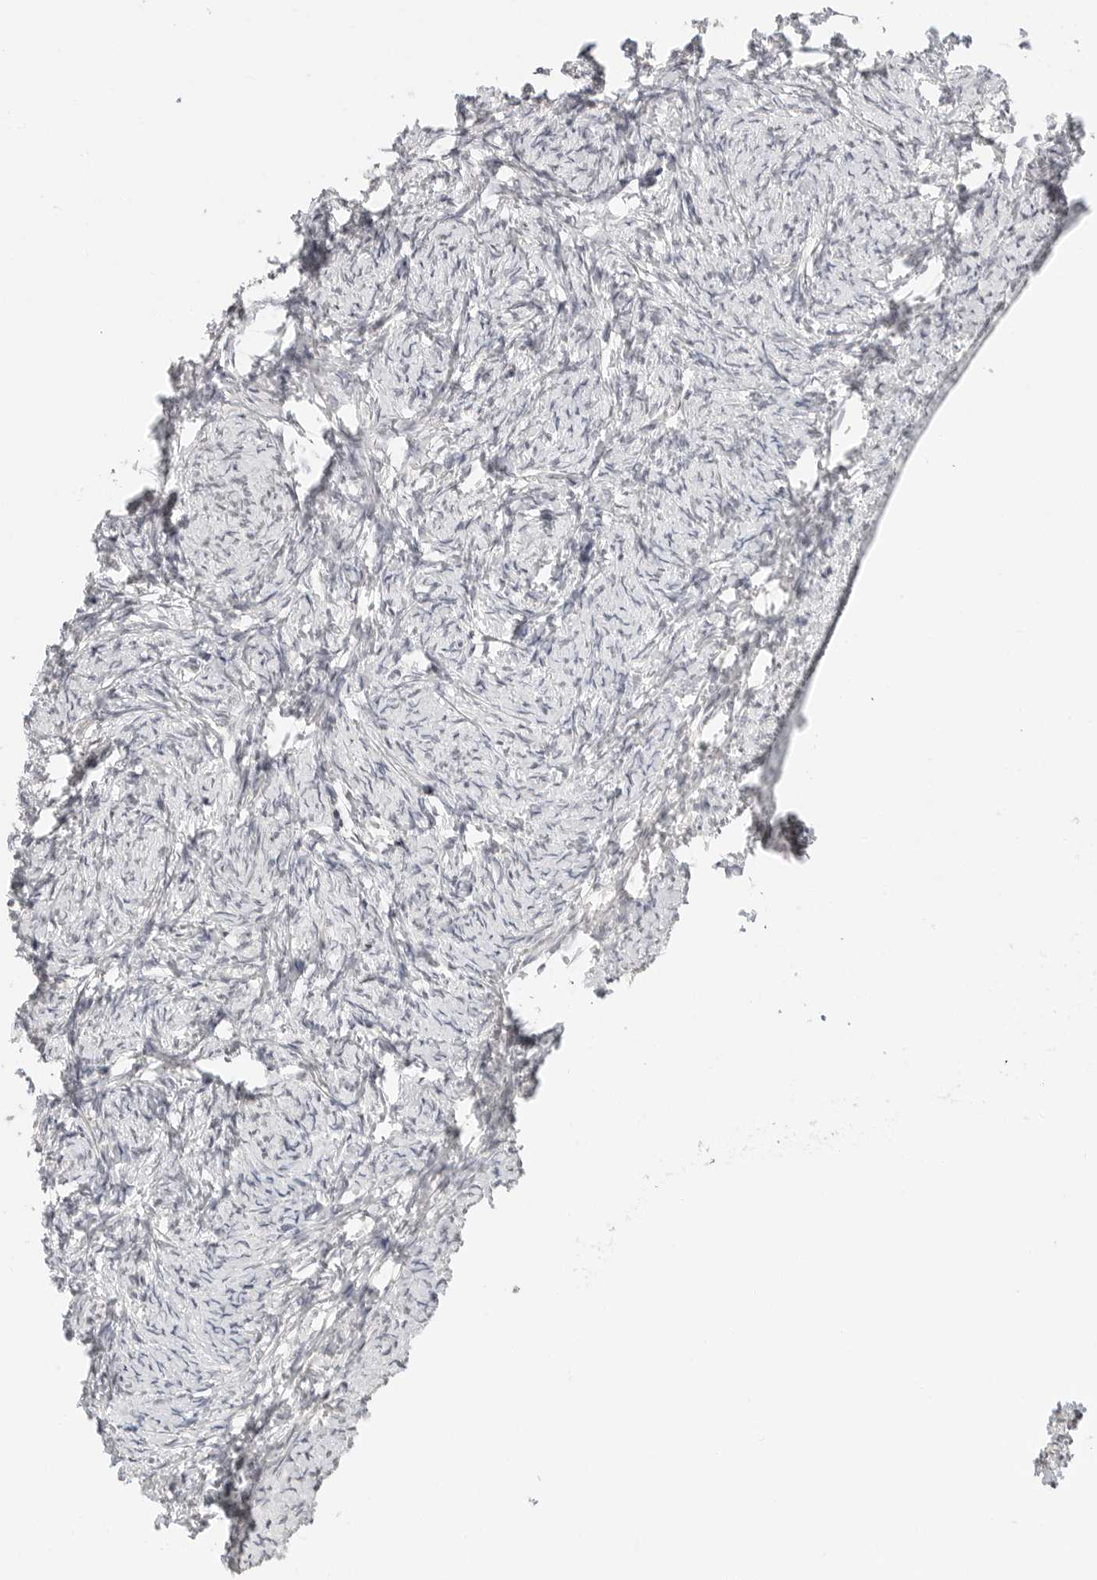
{"staining": {"intensity": "negative", "quantity": "none", "location": "none"}, "tissue": "ovary", "cell_type": "Ovarian stroma cells", "image_type": "normal", "snomed": [{"axis": "morphology", "description": "Normal tissue, NOS"}, {"axis": "topography", "description": "Ovary"}], "caption": "DAB (3,3'-diaminobenzidine) immunohistochemical staining of unremarkable ovary exhibits no significant staining in ovarian stroma cells. (Stains: DAB (3,3'-diaminobenzidine) immunohistochemistry with hematoxylin counter stain, Microscopy: brightfield microscopy at high magnification).", "gene": "TSEN2", "patient": {"sex": "female", "age": 34}}